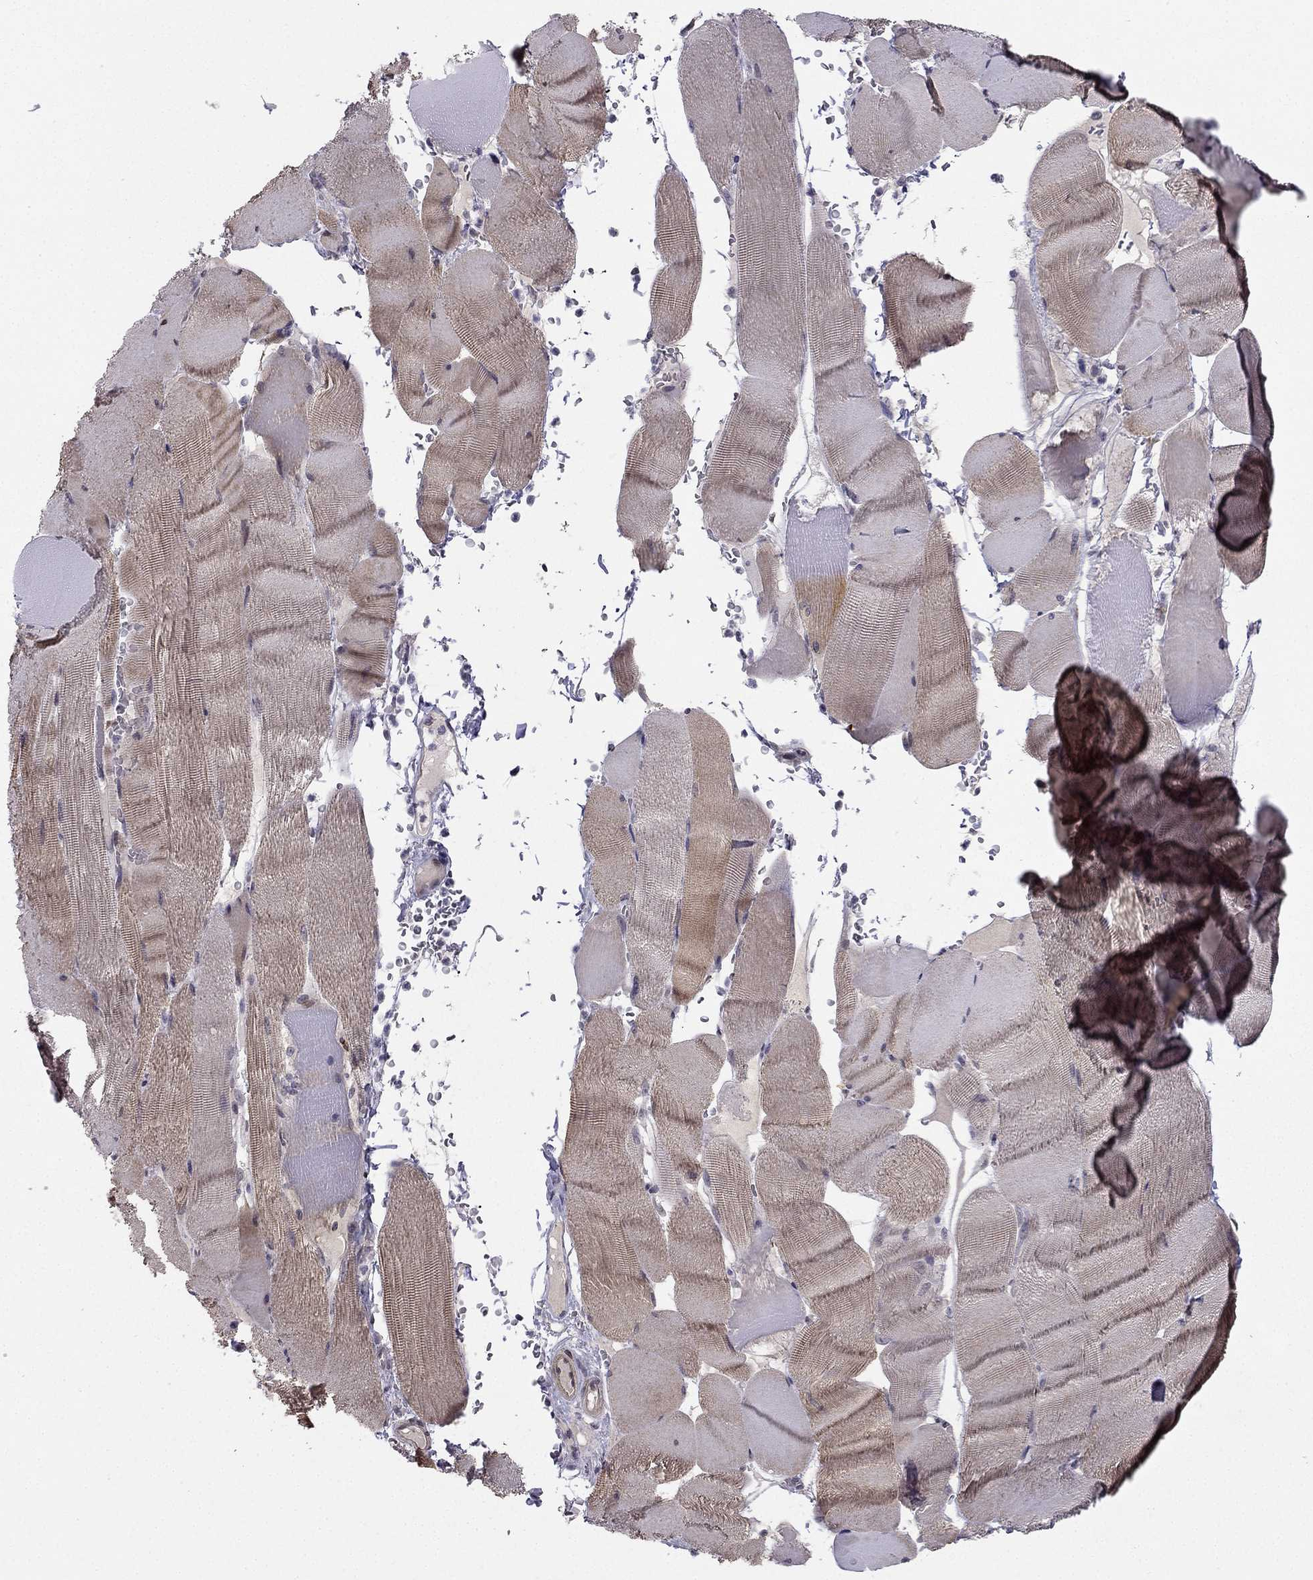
{"staining": {"intensity": "weak", "quantity": "25%-75%", "location": "cytoplasmic/membranous"}, "tissue": "skeletal muscle", "cell_type": "Myocytes", "image_type": "normal", "snomed": [{"axis": "morphology", "description": "Normal tissue, NOS"}, {"axis": "topography", "description": "Skeletal muscle"}], "caption": "The immunohistochemical stain shows weak cytoplasmic/membranous staining in myocytes of normal skeletal muscle.", "gene": "CHST8", "patient": {"sex": "male", "age": 56}}